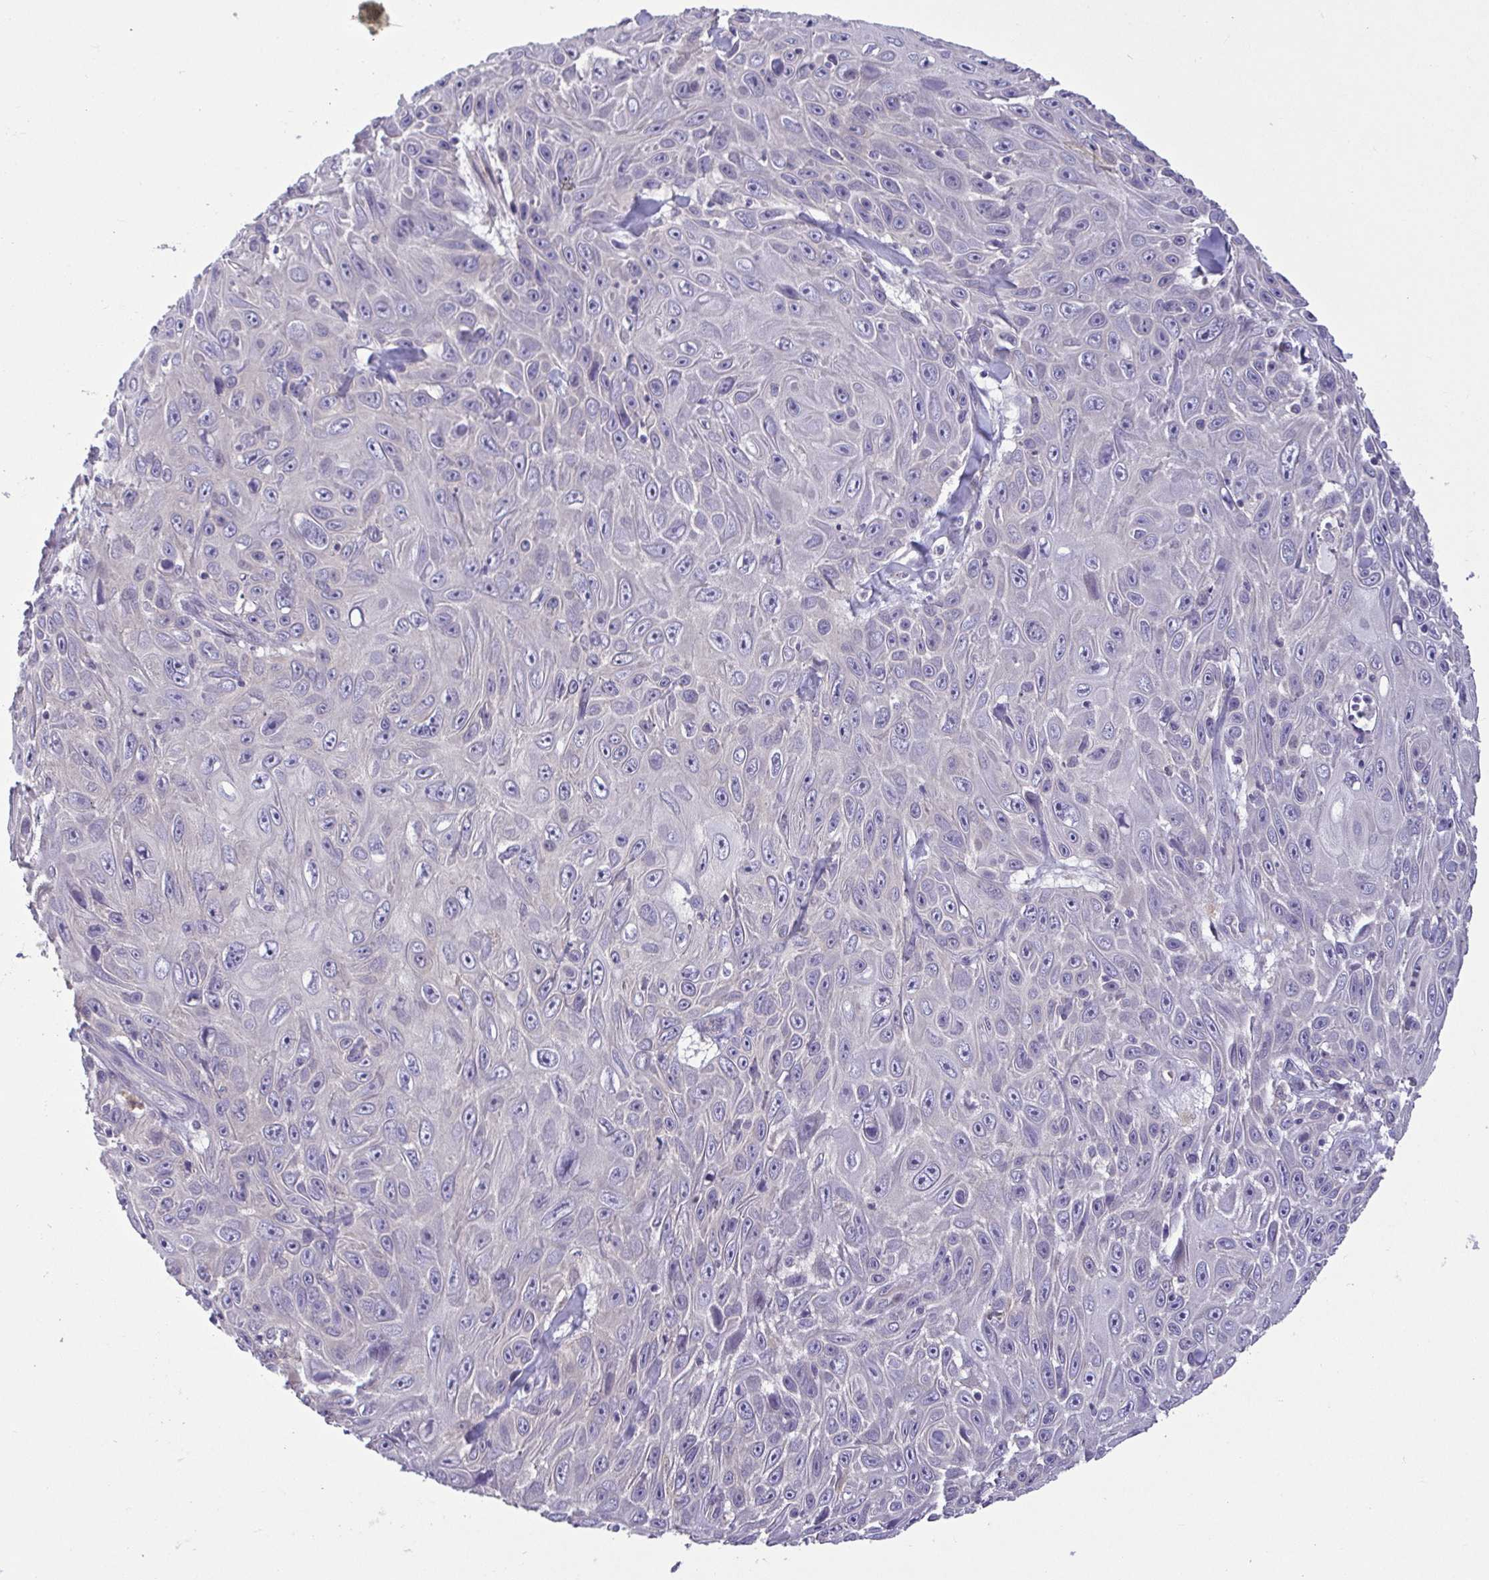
{"staining": {"intensity": "negative", "quantity": "none", "location": "none"}, "tissue": "skin cancer", "cell_type": "Tumor cells", "image_type": "cancer", "snomed": [{"axis": "morphology", "description": "Squamous cell carcinoma, NOS"}, {"axis": "topography", "description": "Skin"}], "caption": "Immunohistochemistry (IHC) micrograph of neoplastic tissue: squamous cell carcinoma (skin) stained with DAB (3,3'-diaminobenzidine) demonstrates no significant protein staining in tumor cells.", "gene": "LMF2", "patient": {"sex": "male", "age": 82}}